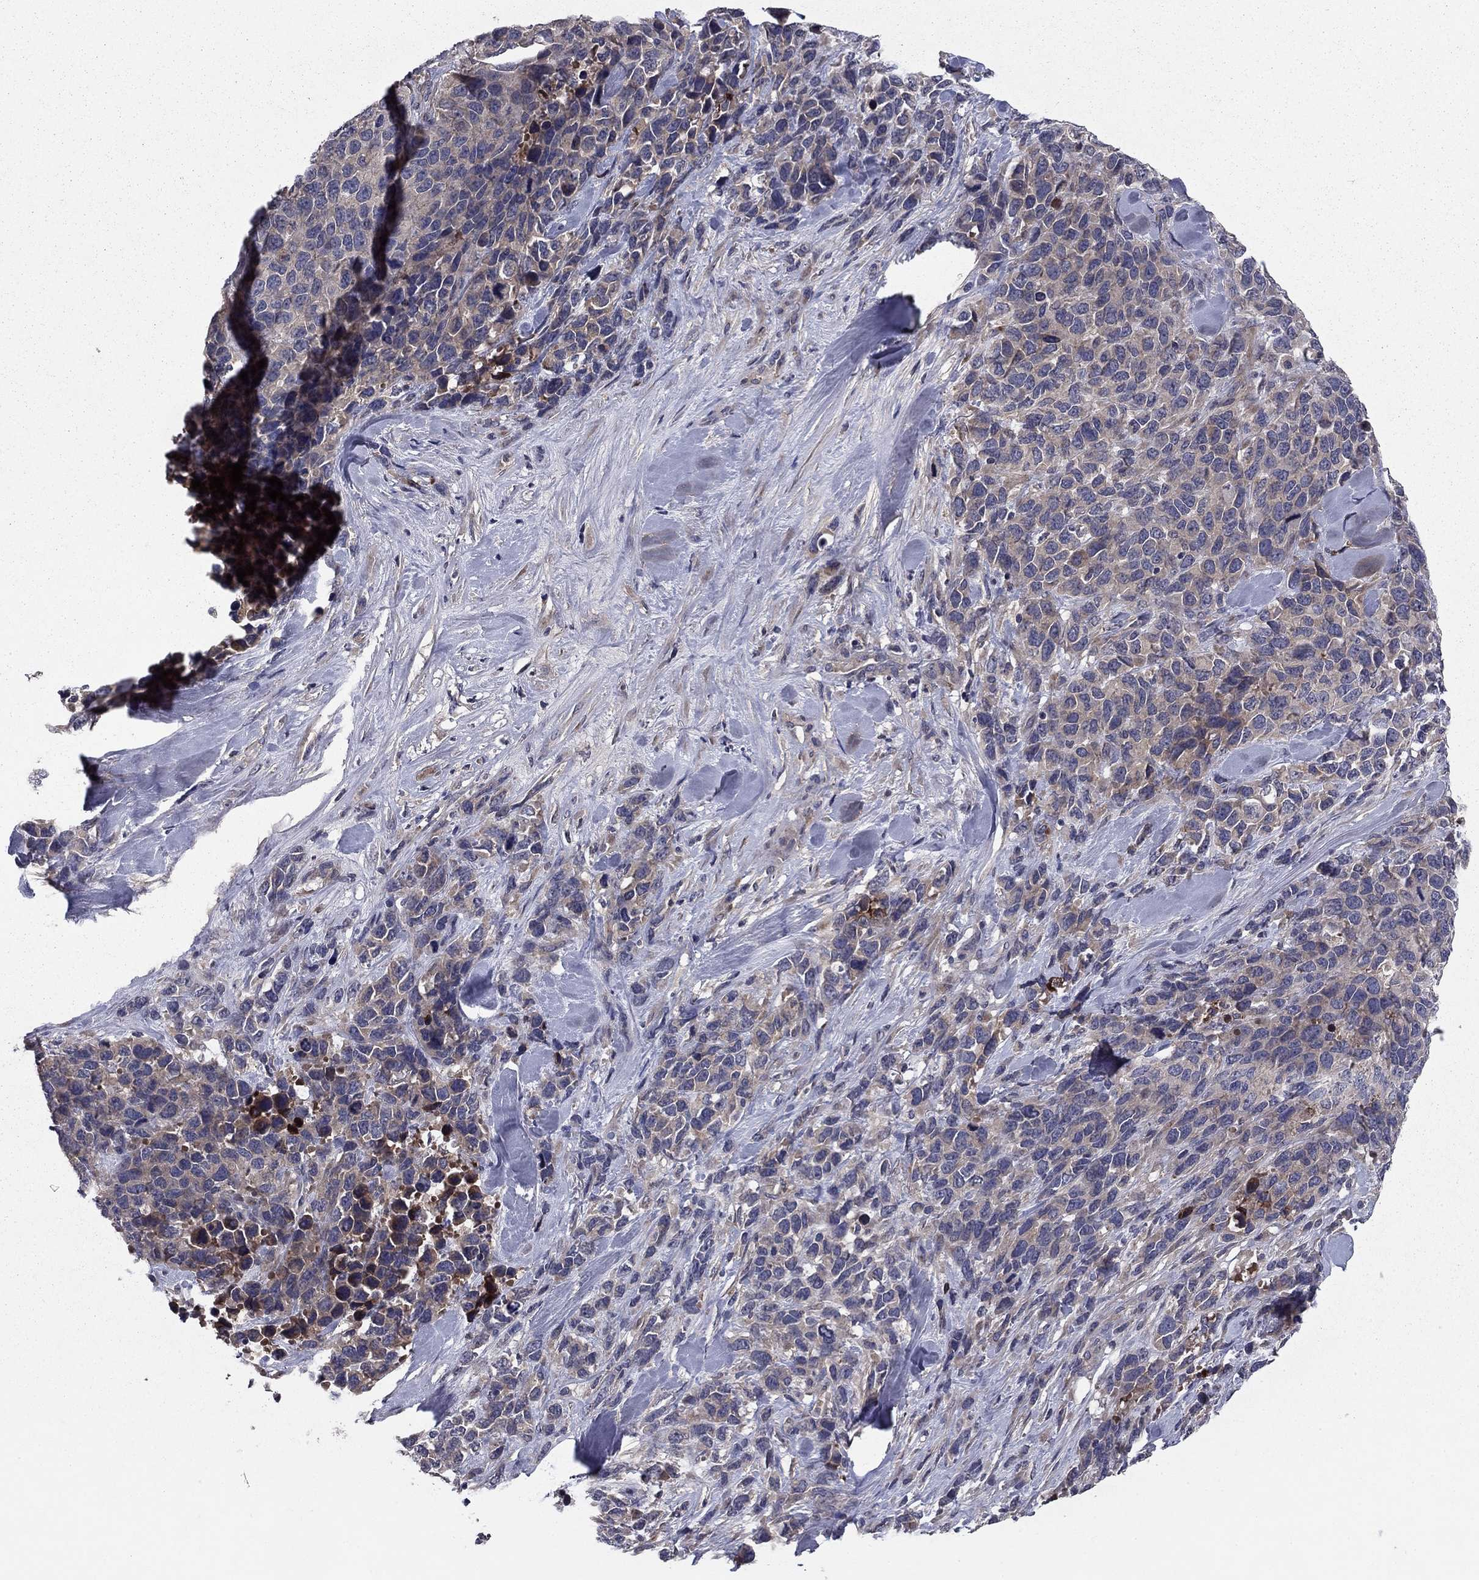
{"staining": {"intensity": "weak", "quantity": "25%-75%", "location": "cytoplasmic/membranous"}, "tissue": "melanoma", "cell_type": "Tumor cells", "image_type": "cancer", "snomed": [{"axis": "morphology", "description": "Malignant melanoma, Metastatic site"}, {"axis": "topography", "description": "Skin"}], "caption": "A high-resolution photomicrograph shows immunohistochemistry (IHC) staining of melanoma, which demonstrates weak cytoplasmic/membranous staining in approximately 25%-75% of tumor cells. The protein of interest is stained brown, and the nuclei are stained in blue (DAB (3,3'-diaminobenzidine) IHC with brightfield microscopy, high magnification).", "gene": "PROS1", "patient": {"sex": "male", "age": 84}}